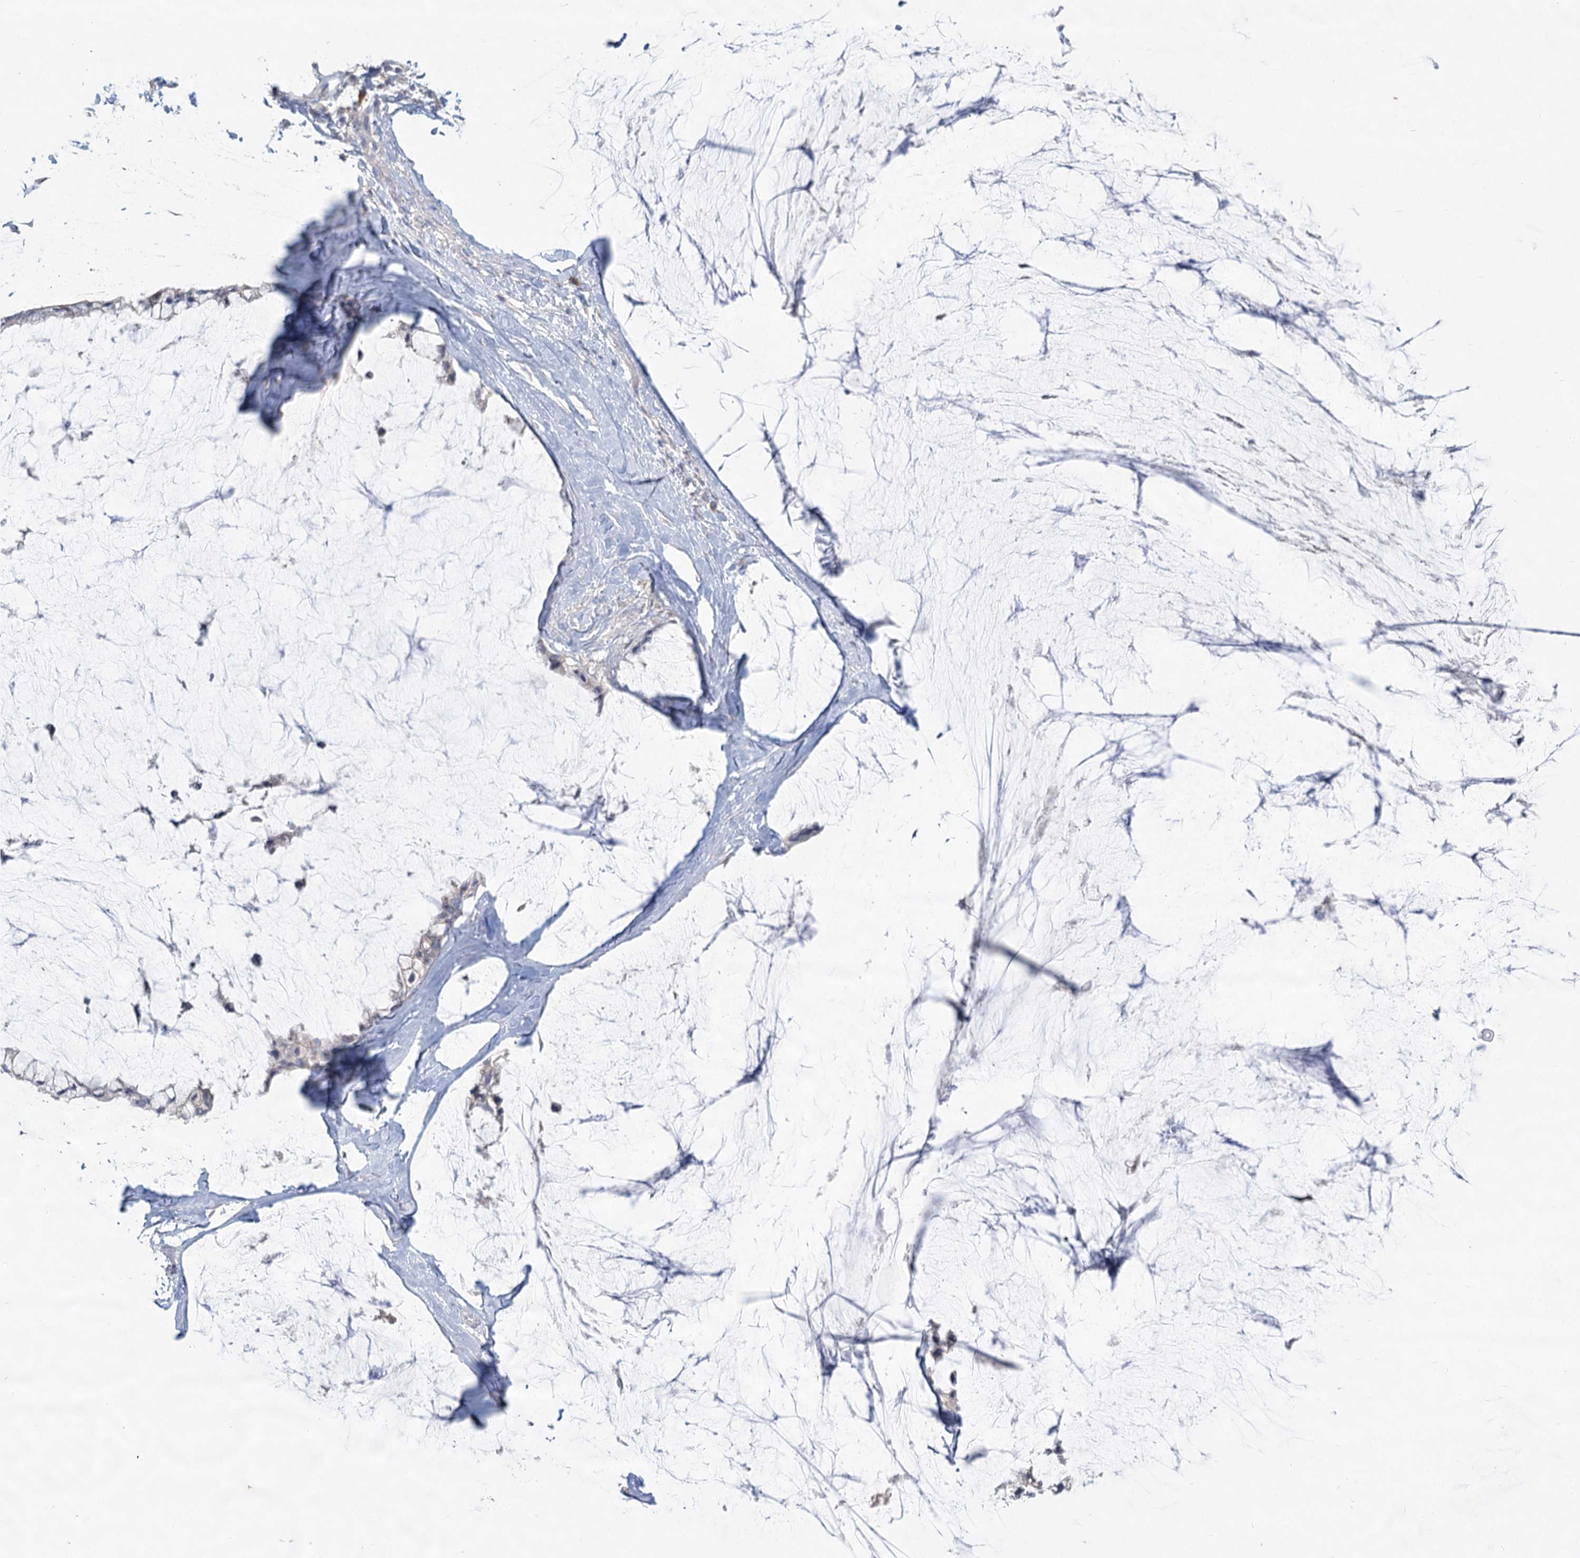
{"staining": {"intensity": "negative", "quantity": "none", "location": "none"}, "tissue": "ovarian cancer", "cell_type": "Tumor cells", "image_type": "cancer", "snomed": [{"axis": "morphology", "description": "Cystadenocarcinoma, mucinous, NOS"}, {"axis": "topography", "description": "Ovary"}], "caption": "Ovarian cancer (mucinous cystadenocarcinoma) was stained to show a protein in brown. There is no significant positivity in tumor cells. (DAB immunohistochemistry (IHC) visualized using brightfield microscopy, high magnification).", "gene": "SLC9A3", "patient": {"sex": "female", "age": 39}}